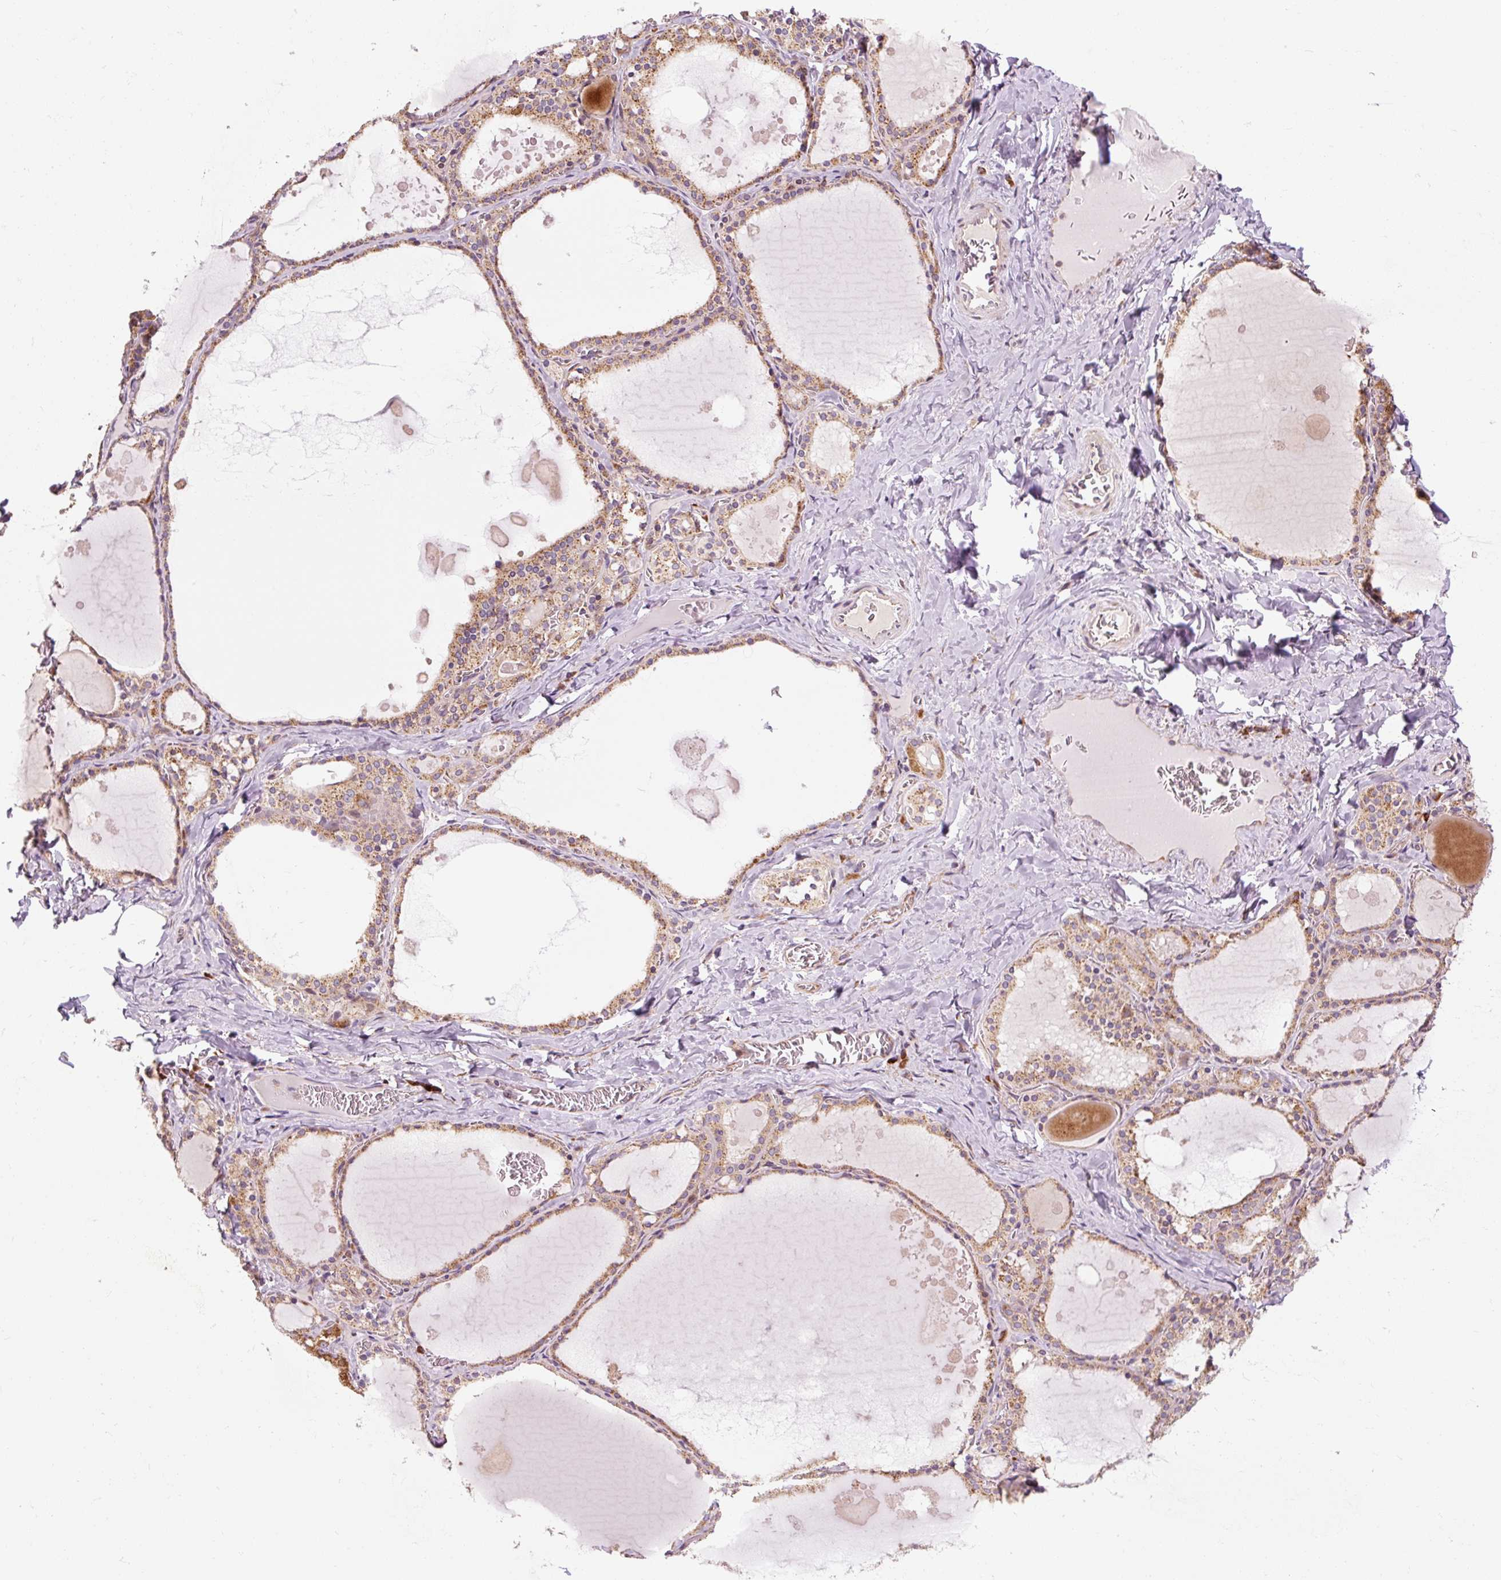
{"staining": {"intensity": "moderate", "quantity": ">75%", "location": "cytoplasmic/membranous"}, "tissue": "thyroid gland", "cell_type": "Glandular cells", "image_type": "normal", "snomed": [{"axis": "morphology", "description": "Normal tissue, NOS"}, {"axis": "topography", "description": "Thyroid gland"}], "caption": "Human thyroid gland stained with a brown dye exhibits moderate cytoplasmic/membranous positive positivity in approximately >75% of glandular cells.", "gene": "PRSS48", "patient": {"sex": "male", "age": 56}}